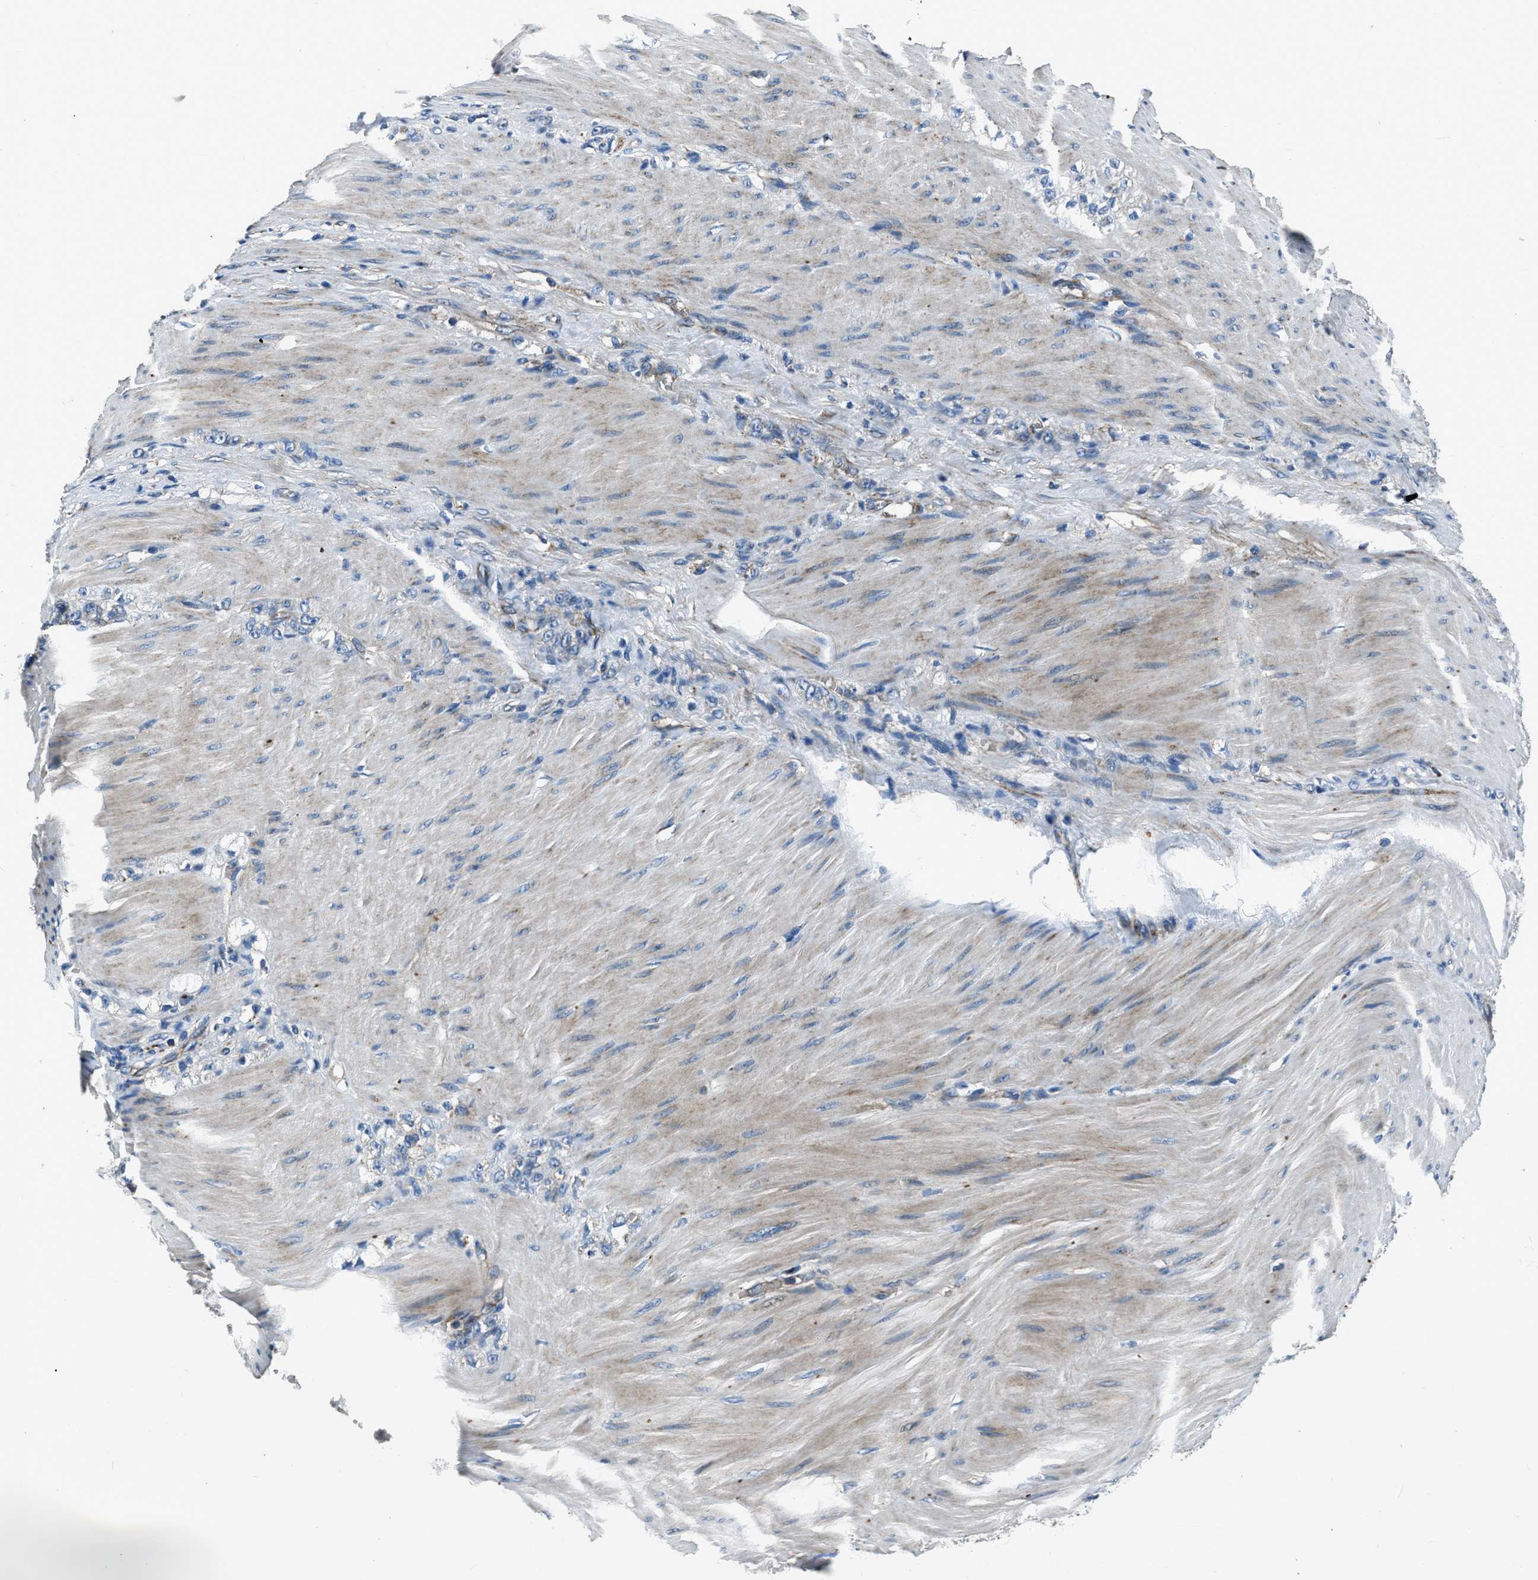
{"staining": {"intensity": "negative", "quantity": "none", "location": "none"}, "tissue": "stomach cancer", "cell_type": "Tumor cells", "image_type": "cancer", "snomed": [{"axis": "morphology", "description": "Normal tissue, NOS"}, {"axis": "morphology", "description": "Adenocarcinoma, NOS"}, {"axis": "topography", "description": "Stomach"}], "caption": "This is a image of immunohistochemistry staining of stomach cancer (adenocarcinoma), which shows no expression in tumor cells.", "gene": "OGDH", "patient": {"sex": "male", "age": 82}}